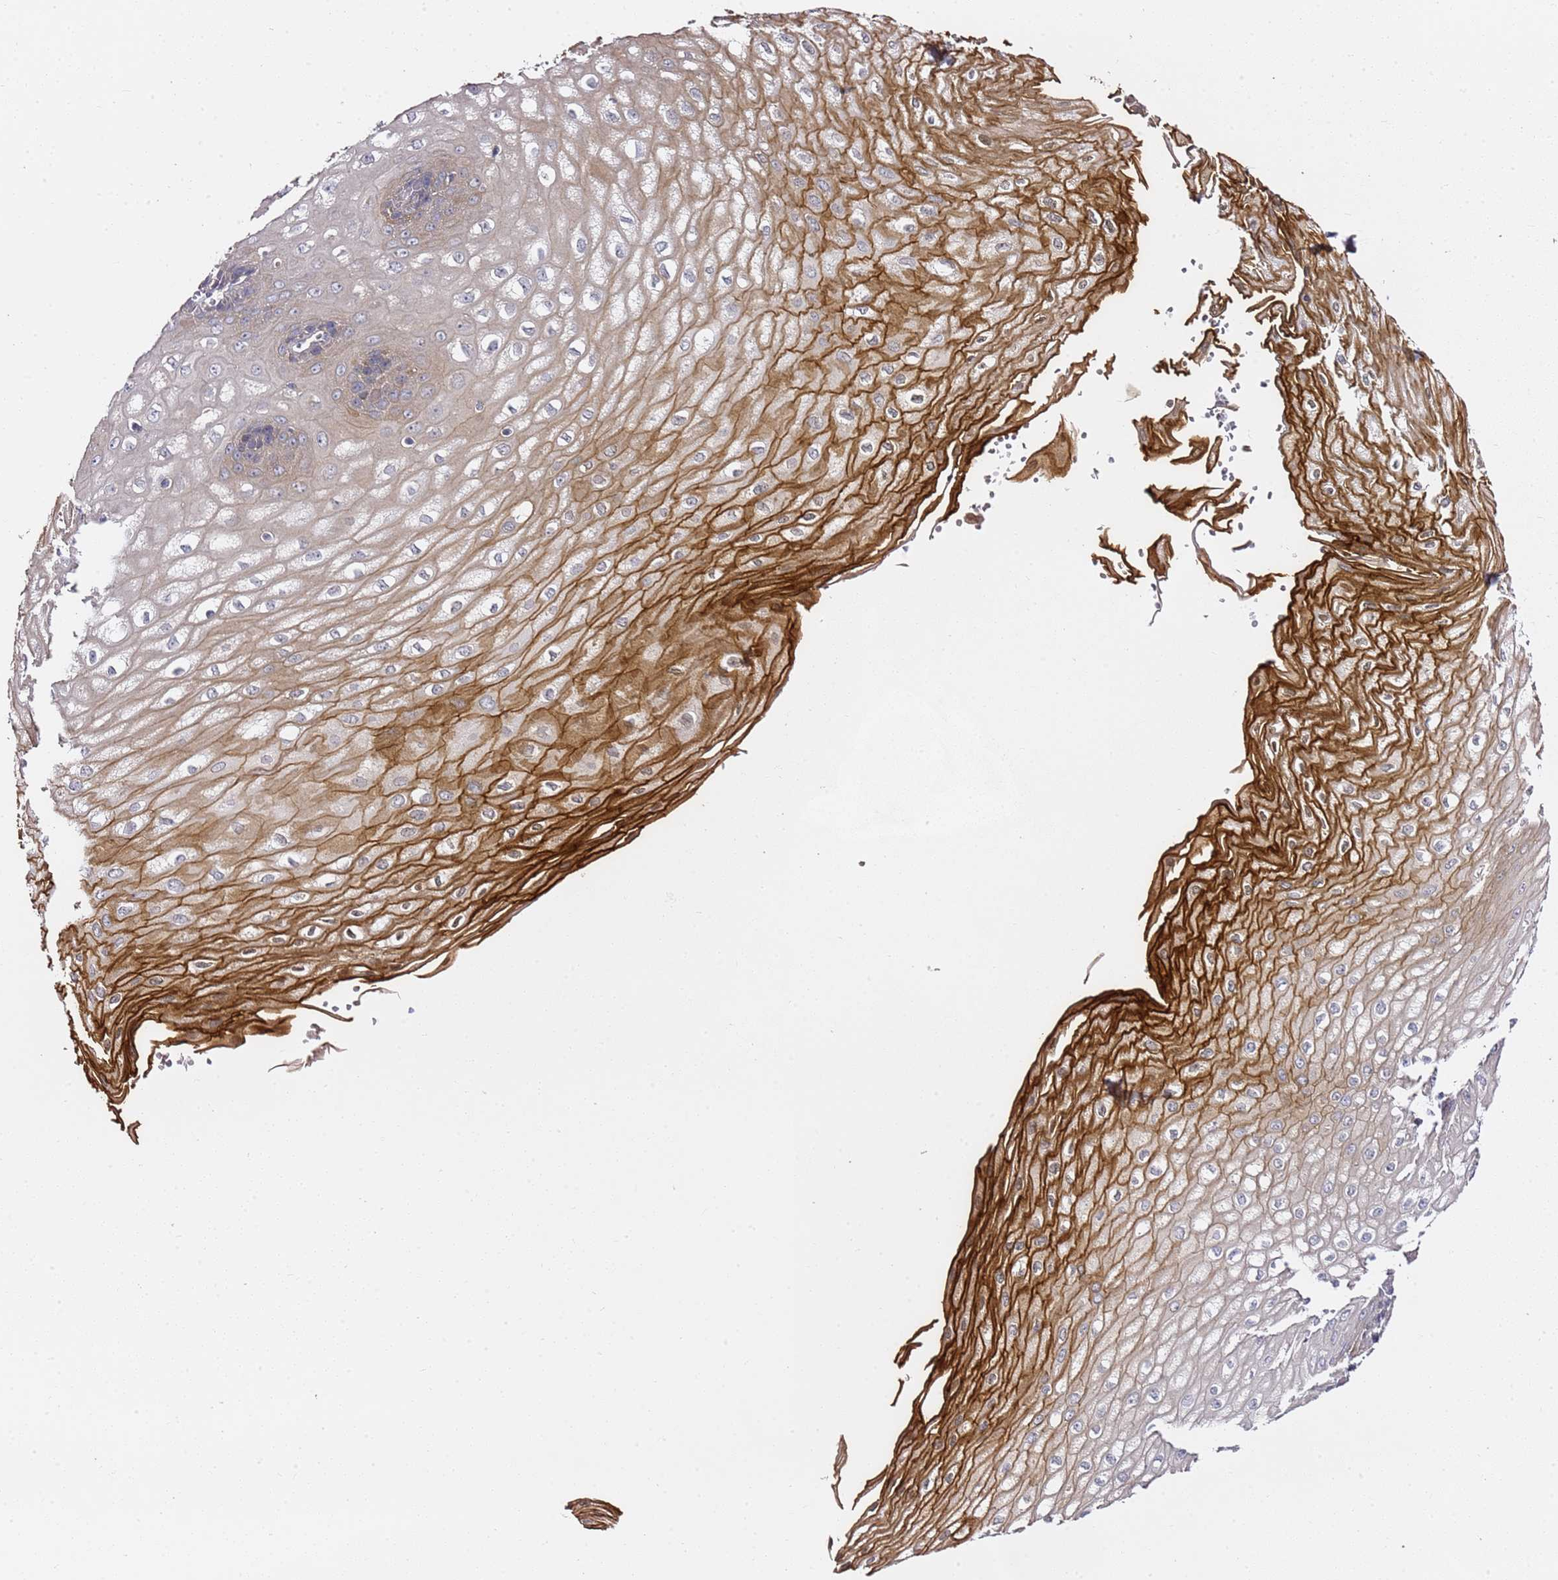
{"staining": {"intensity": "moderate", "quantity": "<25%", "location": "cytoplasmic/membranous"}, "tissue": "esophagus", "cell_type": "Squamous epithelial cells", "image_type": "normal", "snomed": [{"axis": "morphology", "description": "Normal tissue, NOS"}, {"axis": "topography", "description": "Esophagus"}], "caption": "Immunohistochemistry (IHC) histopathology image of normal esophagus: esophagus stained using IHC exhibits low levels of moderate protein expression localized specifically in the cytoplasmic/membranous of squamous epithelial cells, appearing as a cytoplasmic/membranous brown color.", "gene": "EPS8L1", "patient": {"sex": "male", "age": 60}}